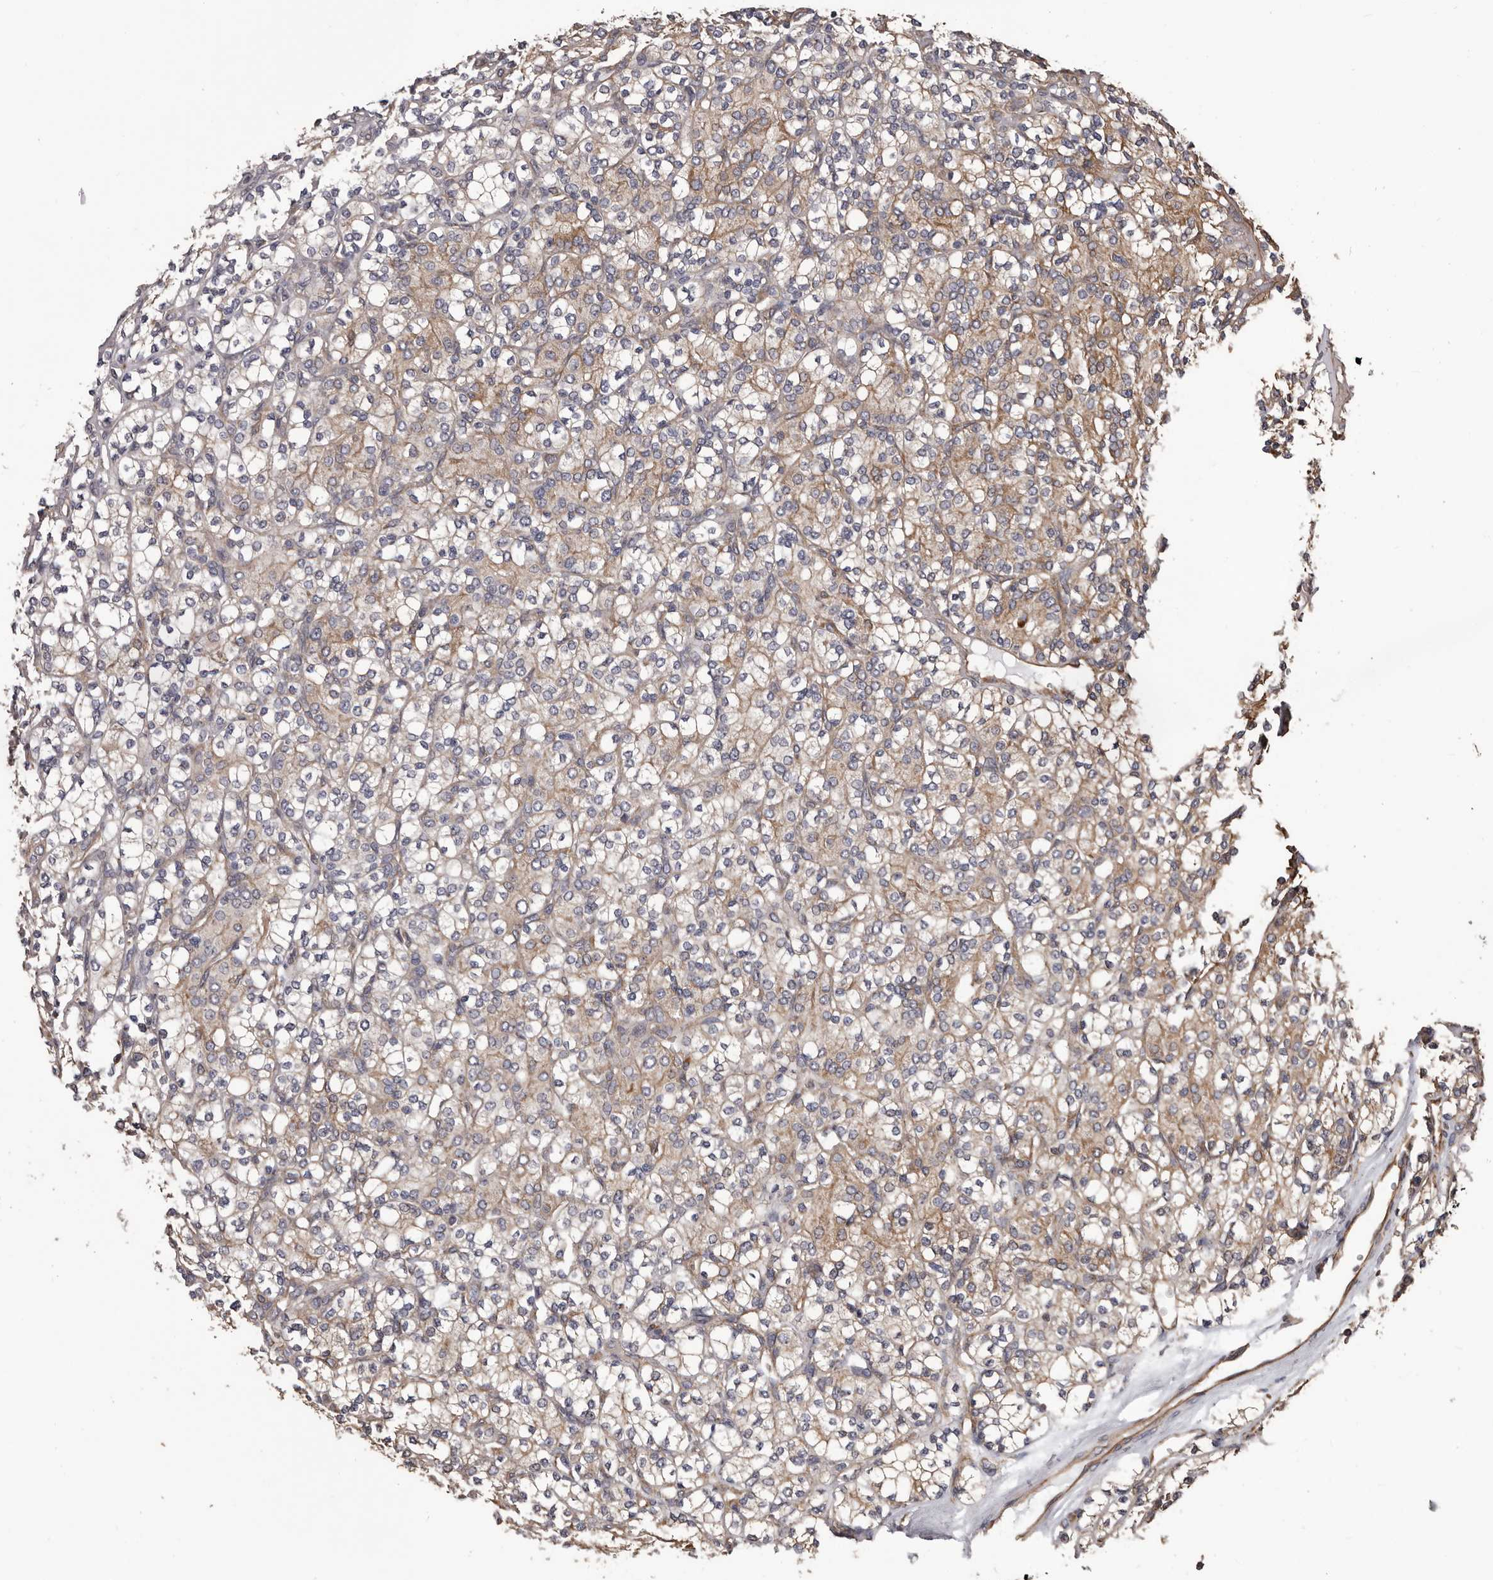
{"staining": {"intensity": "negative", "quantity": "none", "location": "none"}, "tissue": "renal cancer", "cell_type": "Tumor cells", "image_type": "cancer", "snomed": [{"axis": "morphology", "description": "Adenocarcinoma, NOS"}, {"axis": "topography", "description": "Kidney"}], "caption": "This is an IHC photomicrograph of human renal cancer. There is no staining in tumor cells.", "gene": "CEP104", "patient": {"sex": "male", "age": 77}}